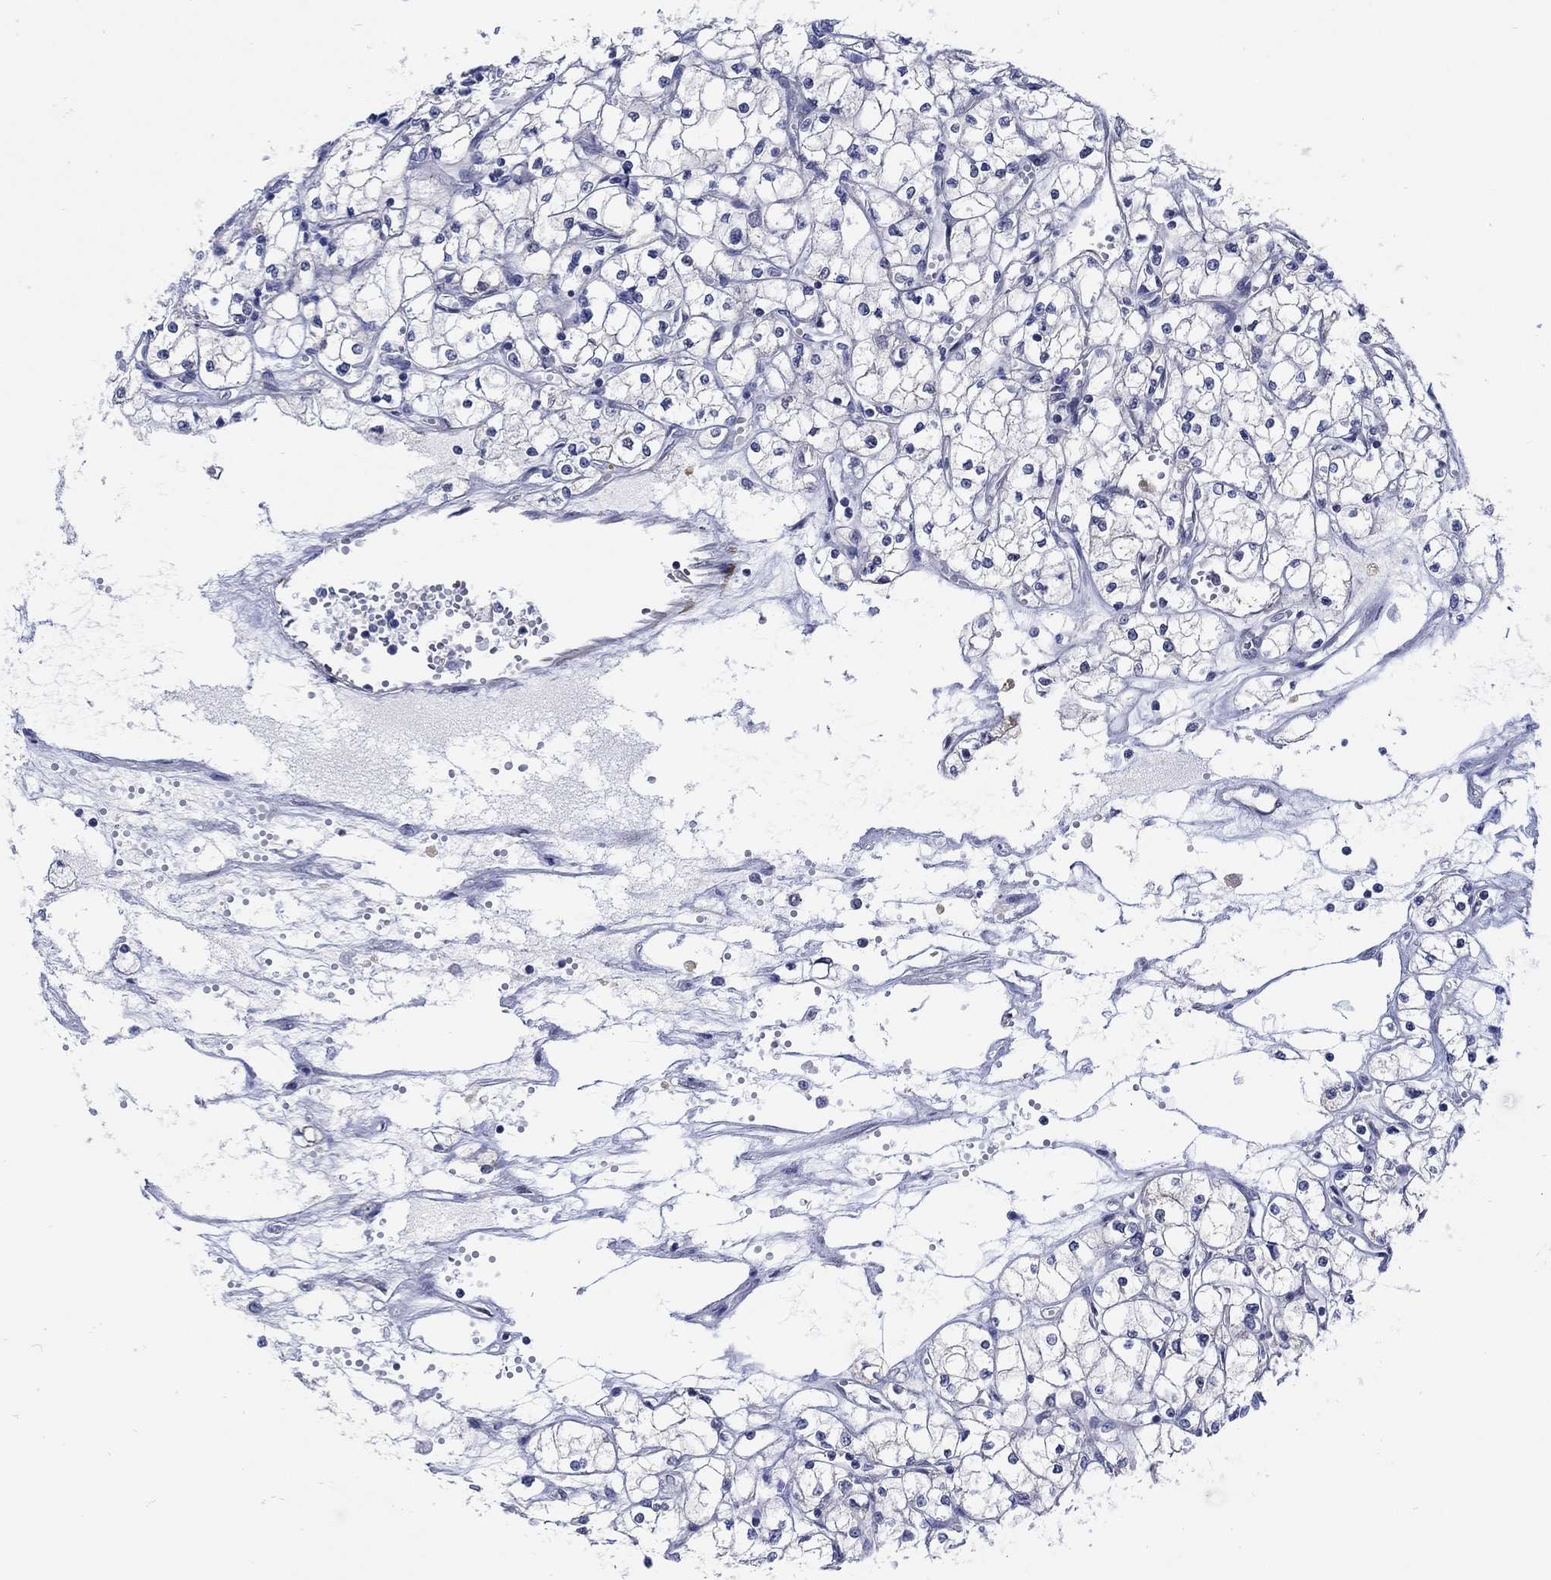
{"staining": {"intensity": "negative", "quantity": "none", "location": "none"}, "tissue": "renal cancer", "cell_type": "Tumor cells", "image_type": "cancer", "snomed": [{"axis": "morphology", "description": "Adenocarcinoma, NOS"}, {"axis": "topography", "description": "Kidney"}], "caption": "Immunohistochemical staining of human adenocarcinoma (renal) shows no significant staining in tumor cells. (DAB IHC, high magnification).", "gene": "SCN7A", "patient": {"sex": "male", "age": 67}}